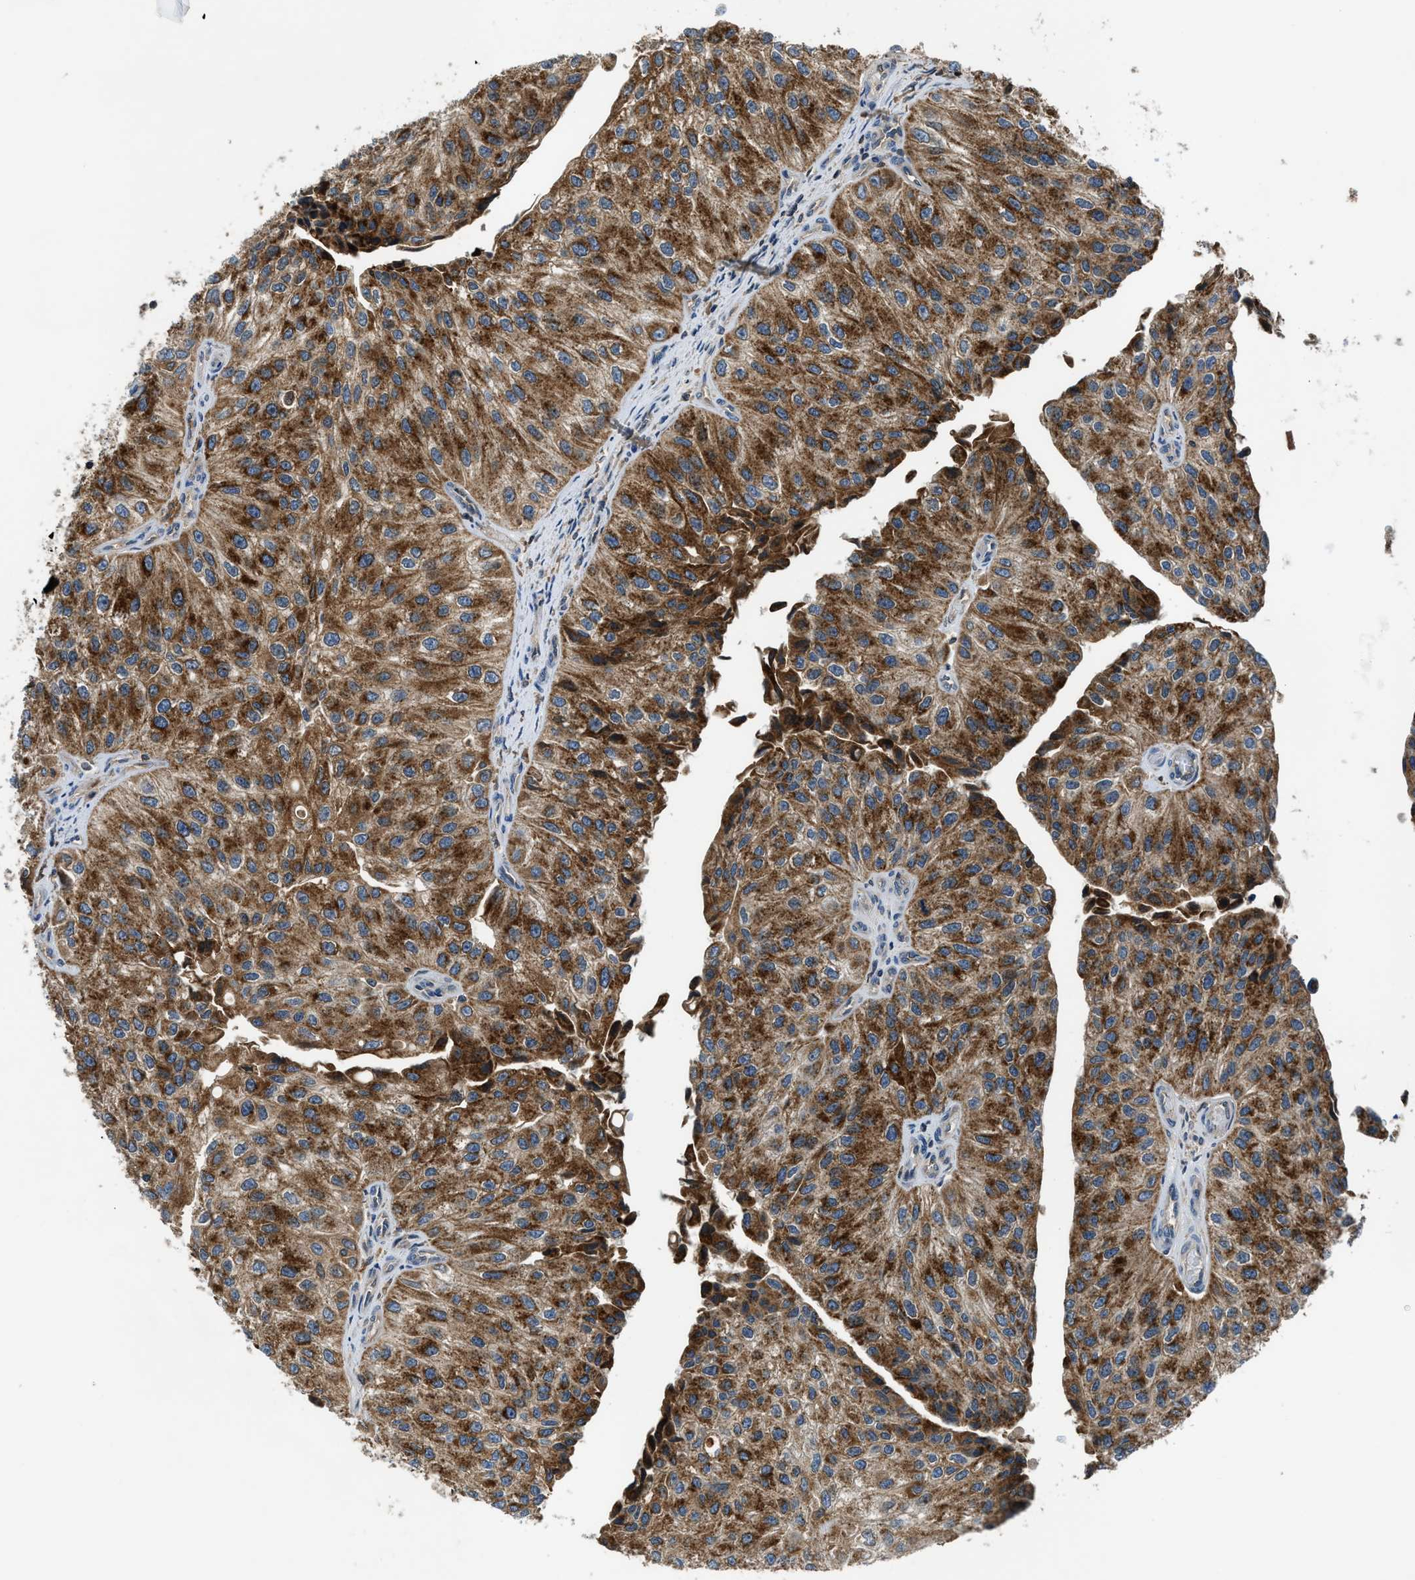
{"staining": {"intensity": "strong", "quantity": ">75%", "location": "cytoplasmic/membranous"}, "tissue": "urothelial cancer", "cell_type": "Tumor cells", "image_type": "cancer", "snomed": [{"axis": "morphology", "description": "Urothelial carcinoma, High grade"}, {"axis": "topography", "description": "Kidney"}, {"axis": "topography", "description": "Urinary bladder"}], "caption": "DAB (3,3'-diaminobenzidine) immunohistochemical staining of human urothelial cancer demonstrates strong cytoplasmic/membranous protein staining in about >75% of tumor cells. (DAB IHC, brown staining for protein, blue staining for nuclei).", "gene": "PAFAH2", "patient": {"sex": "male", "age": 77}}